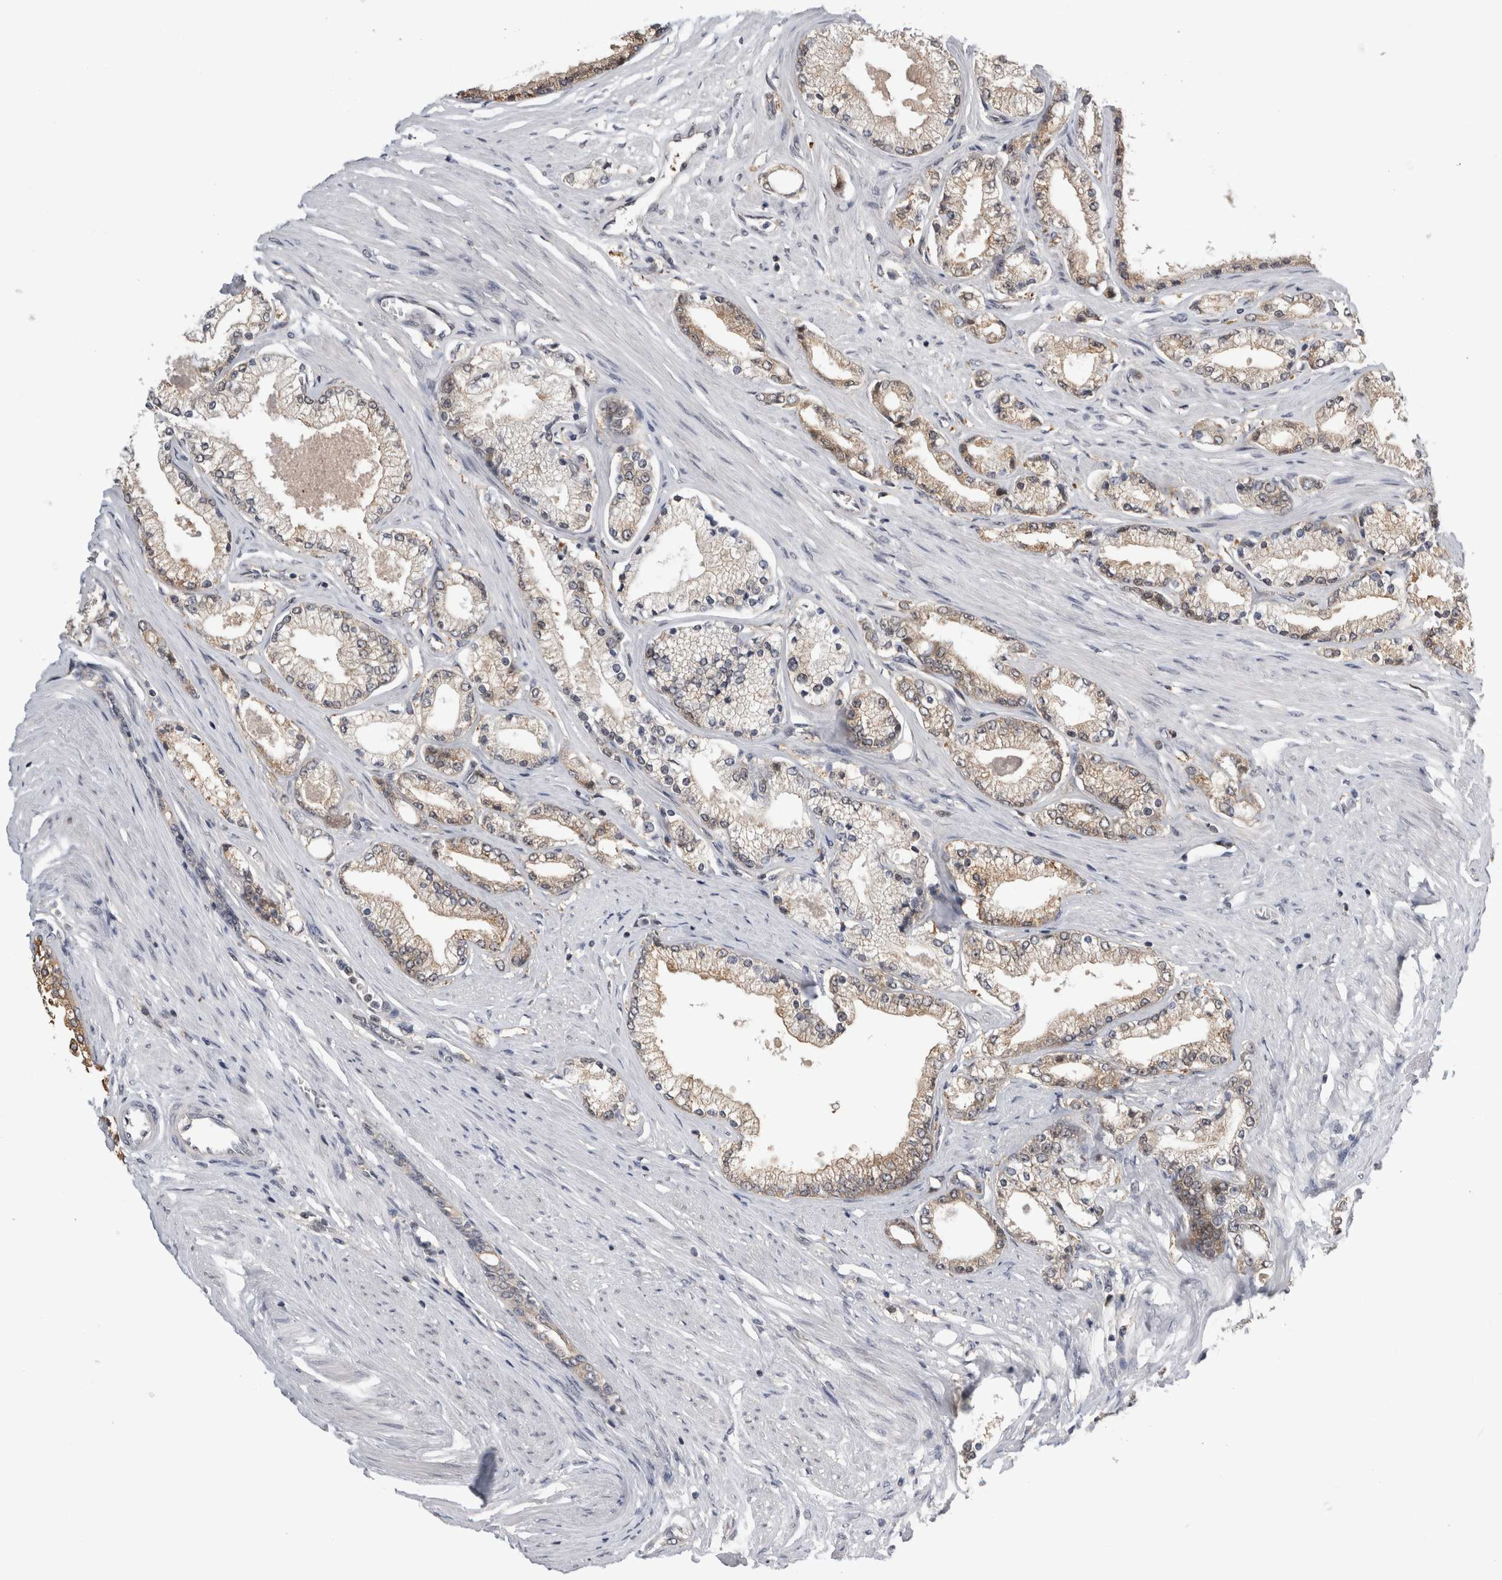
{"staining": {"intensity": "moderate", "quantity": ">75%", "location": "cytoplasmic/membranous"}, "tissue": "prostate cancer", "cell_type": "Tumor cells", "image_type": "cancer", "snomed": [{"axis": "morphology", "description": "Adenocarcinoma, High grade"}, {"axis": "topography", "description": "Prostate"}], "caption": "This photomicrograph reveals prostate cancer (high-grade adenocarcinoma) stained with IHC to label a protein in brown. The cytoplasmic/membranous of tumor cells show moderate positivity for the protein. Nuclei are counter-stained blue.", "gene": "PSMB2", "patient": {"sex": "male", "age": 71}}